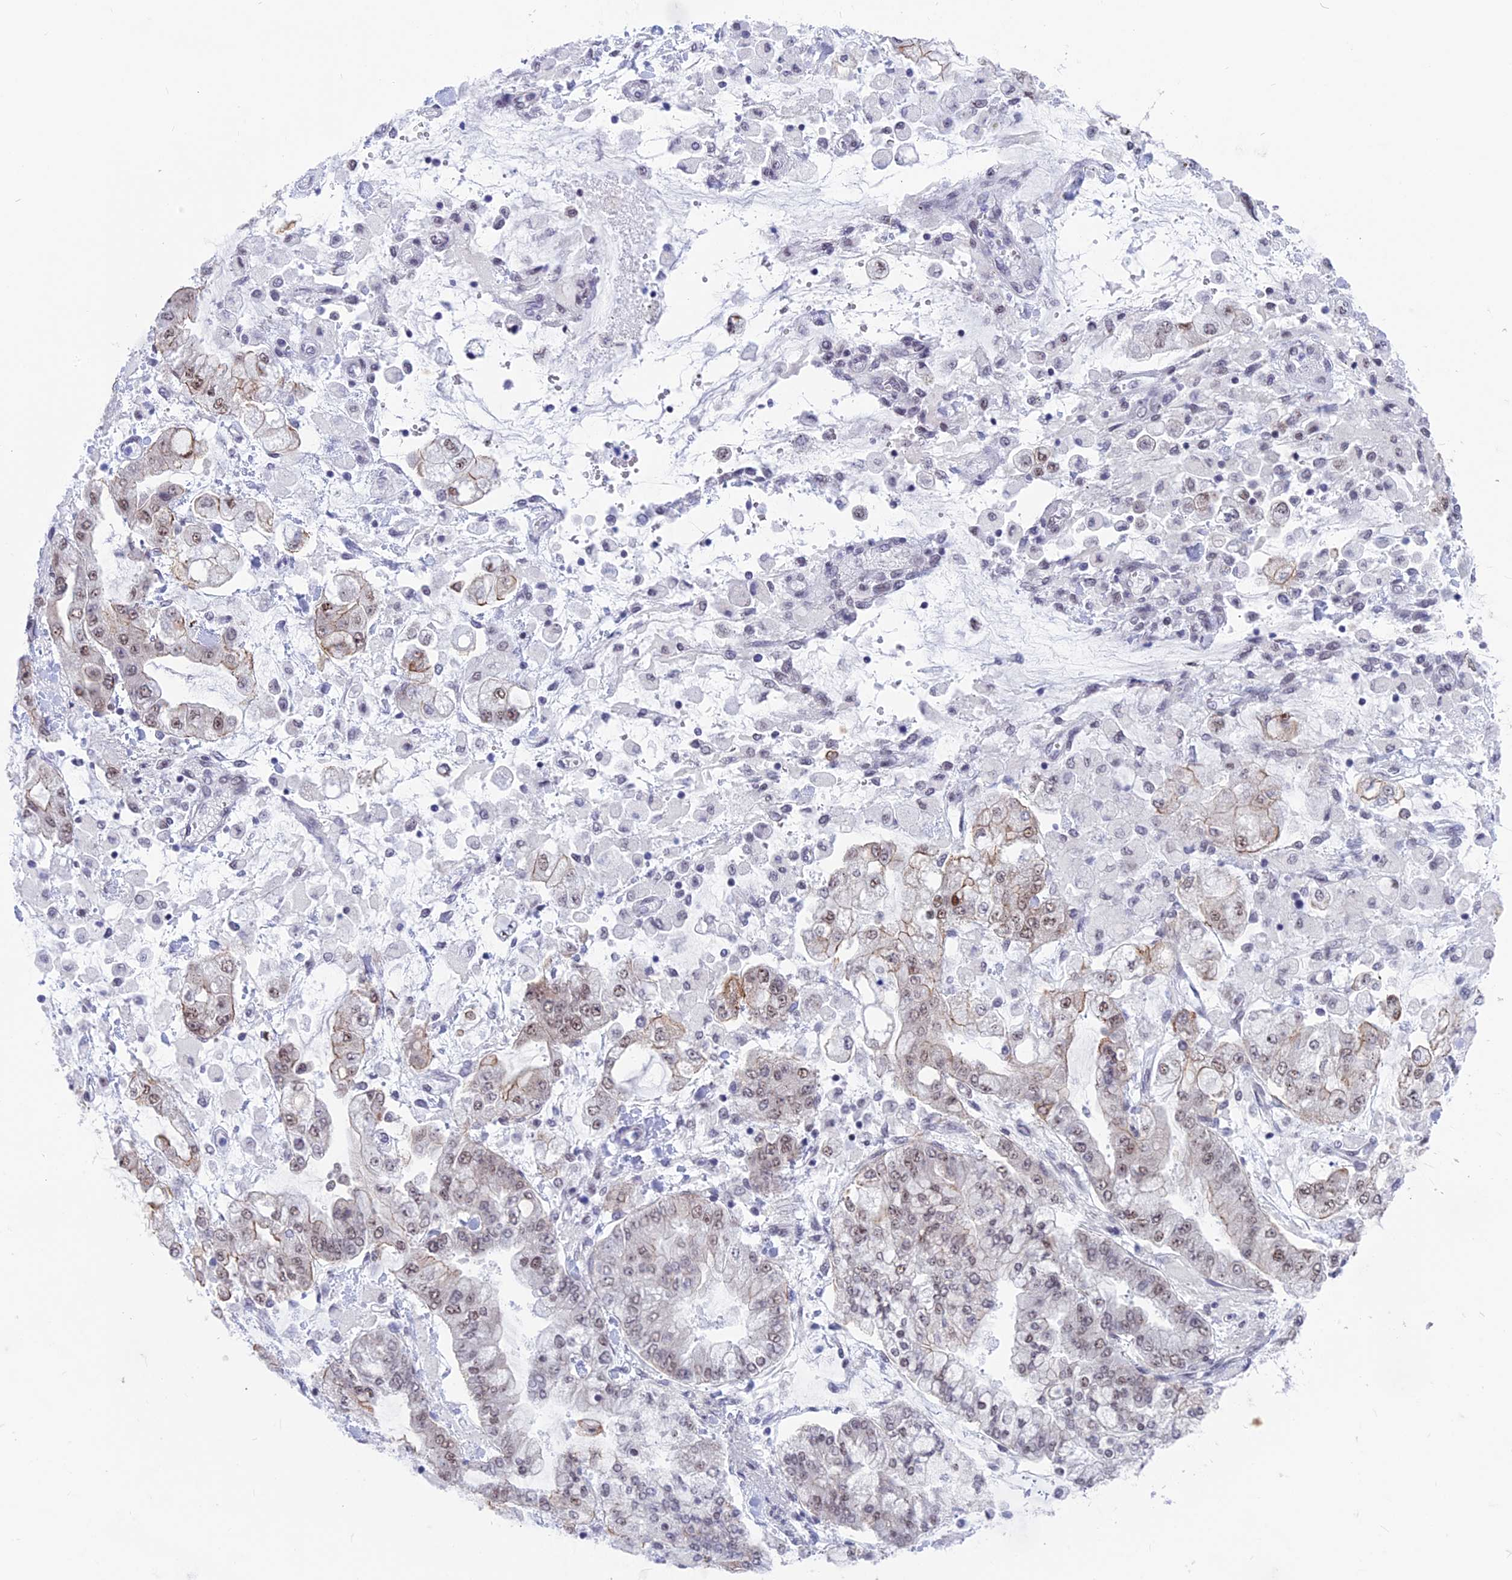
{"staining": {"intensity": "moderate", "quantity": "<25%", "location": "cytoplasmic/membranous,nuclear"}, "tissue": "stomach cancer", "cell_type": "Tumor cells", "image_type": "cancer", "snomed": [{"axis": "morphology", "description": "Normal tissue, NOS"}, {"axis": "morphology", "description": "Adenocarcinoma, NOS"}, {"axis": "topography", "description": "Stomach, upper"}, {"axis": "topography", "description": "Stomach"}], "caption": "Immunohistochemical staining of human stomach cancer exhibits low levels of moderate cytoplasmic/membranous and nuclear staining in about <25% of tumor cells.", "gene": "SRSF5", "patient": {"sex": "male", "age": 76}}